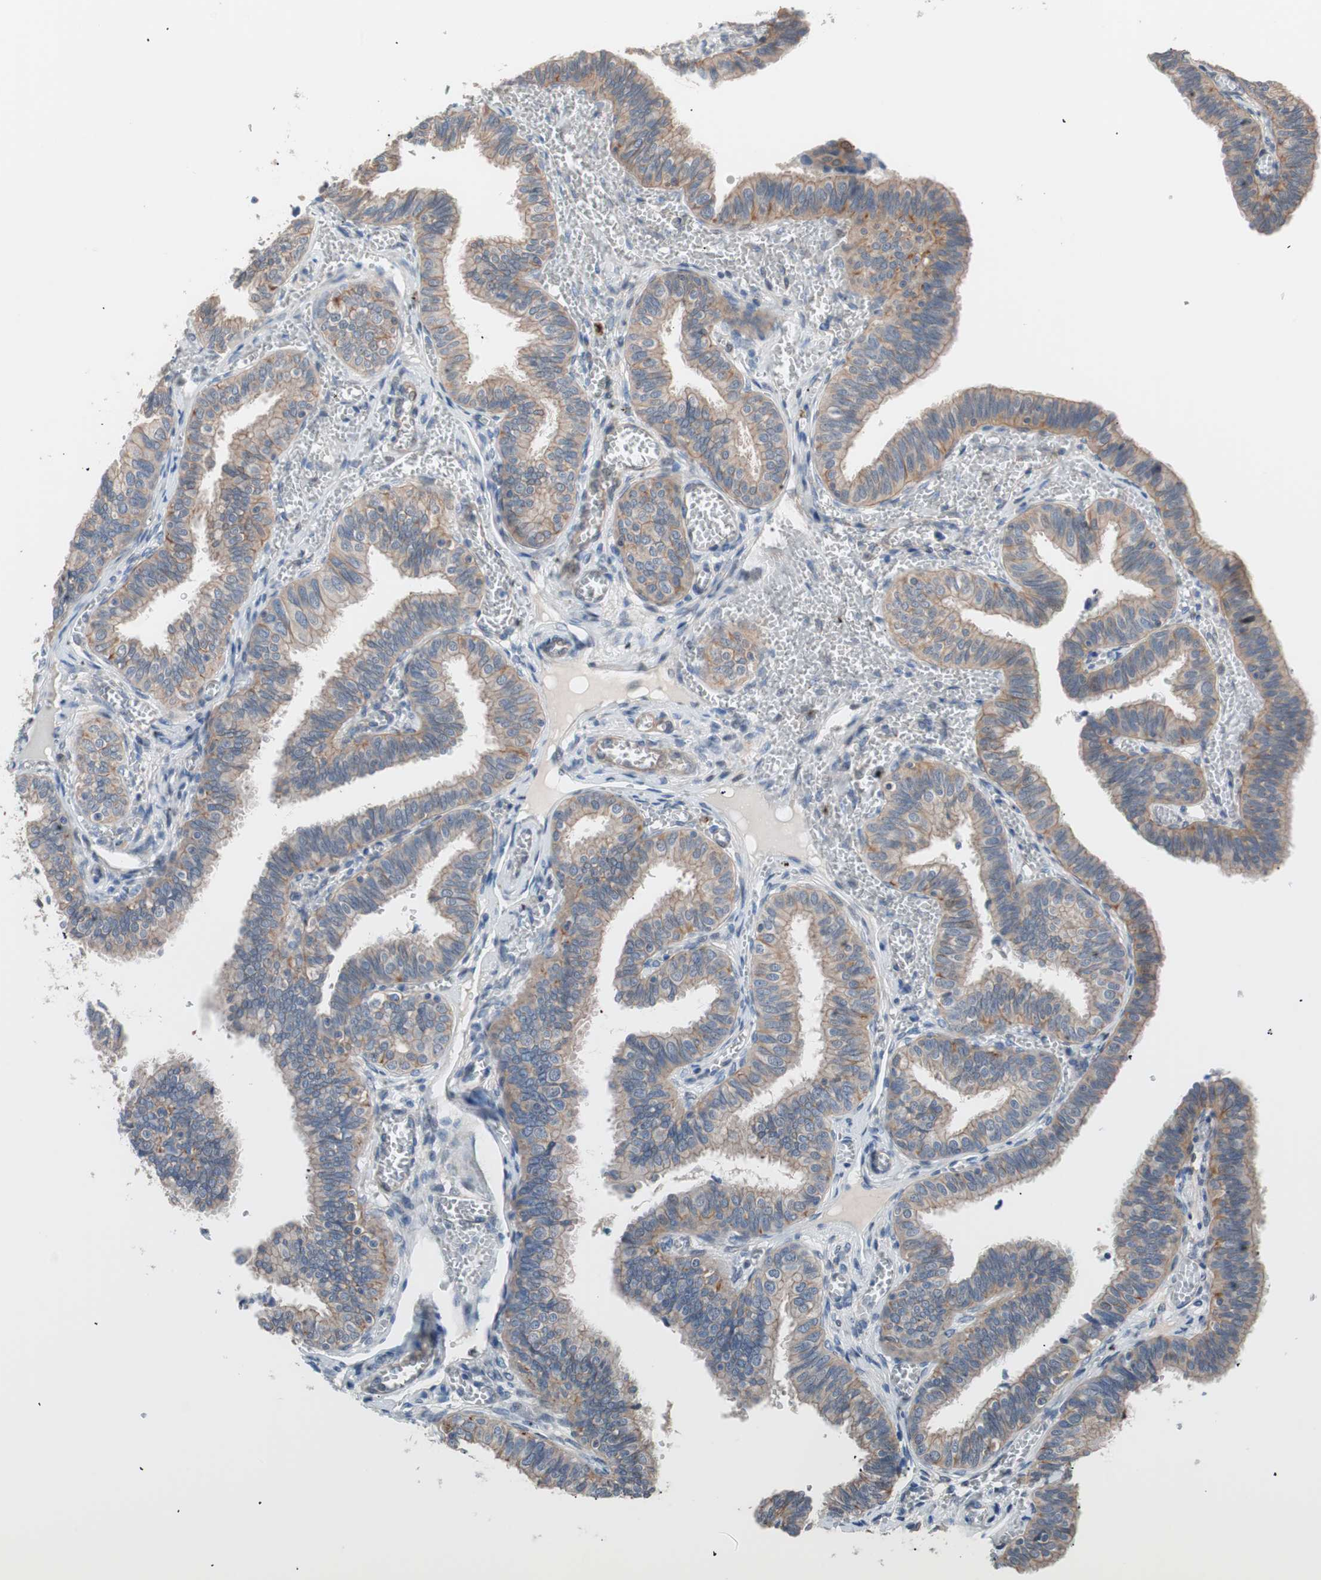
{"staining": {"intensity": "moderate", "quantity": ">75%", "location": "cytoplasmic/membranous"}, "tissue": "fallopian tube", "cell_type": "Glandular cells", "image_type": "normal", "snomed": [{"axis": "morphology", "description": "Normal tissue, NOS"}, {"axis": "topography", "description": "Fallopian tube"}], "caption": "A high-resolution image shows IHC staining of normal fallopian tube, which exhibits moderate cytoplasmic/membranous positivity in about >75% of glandular cells.", "gene": "SMG1", "patient": {"sex": "female", "age": 46}}